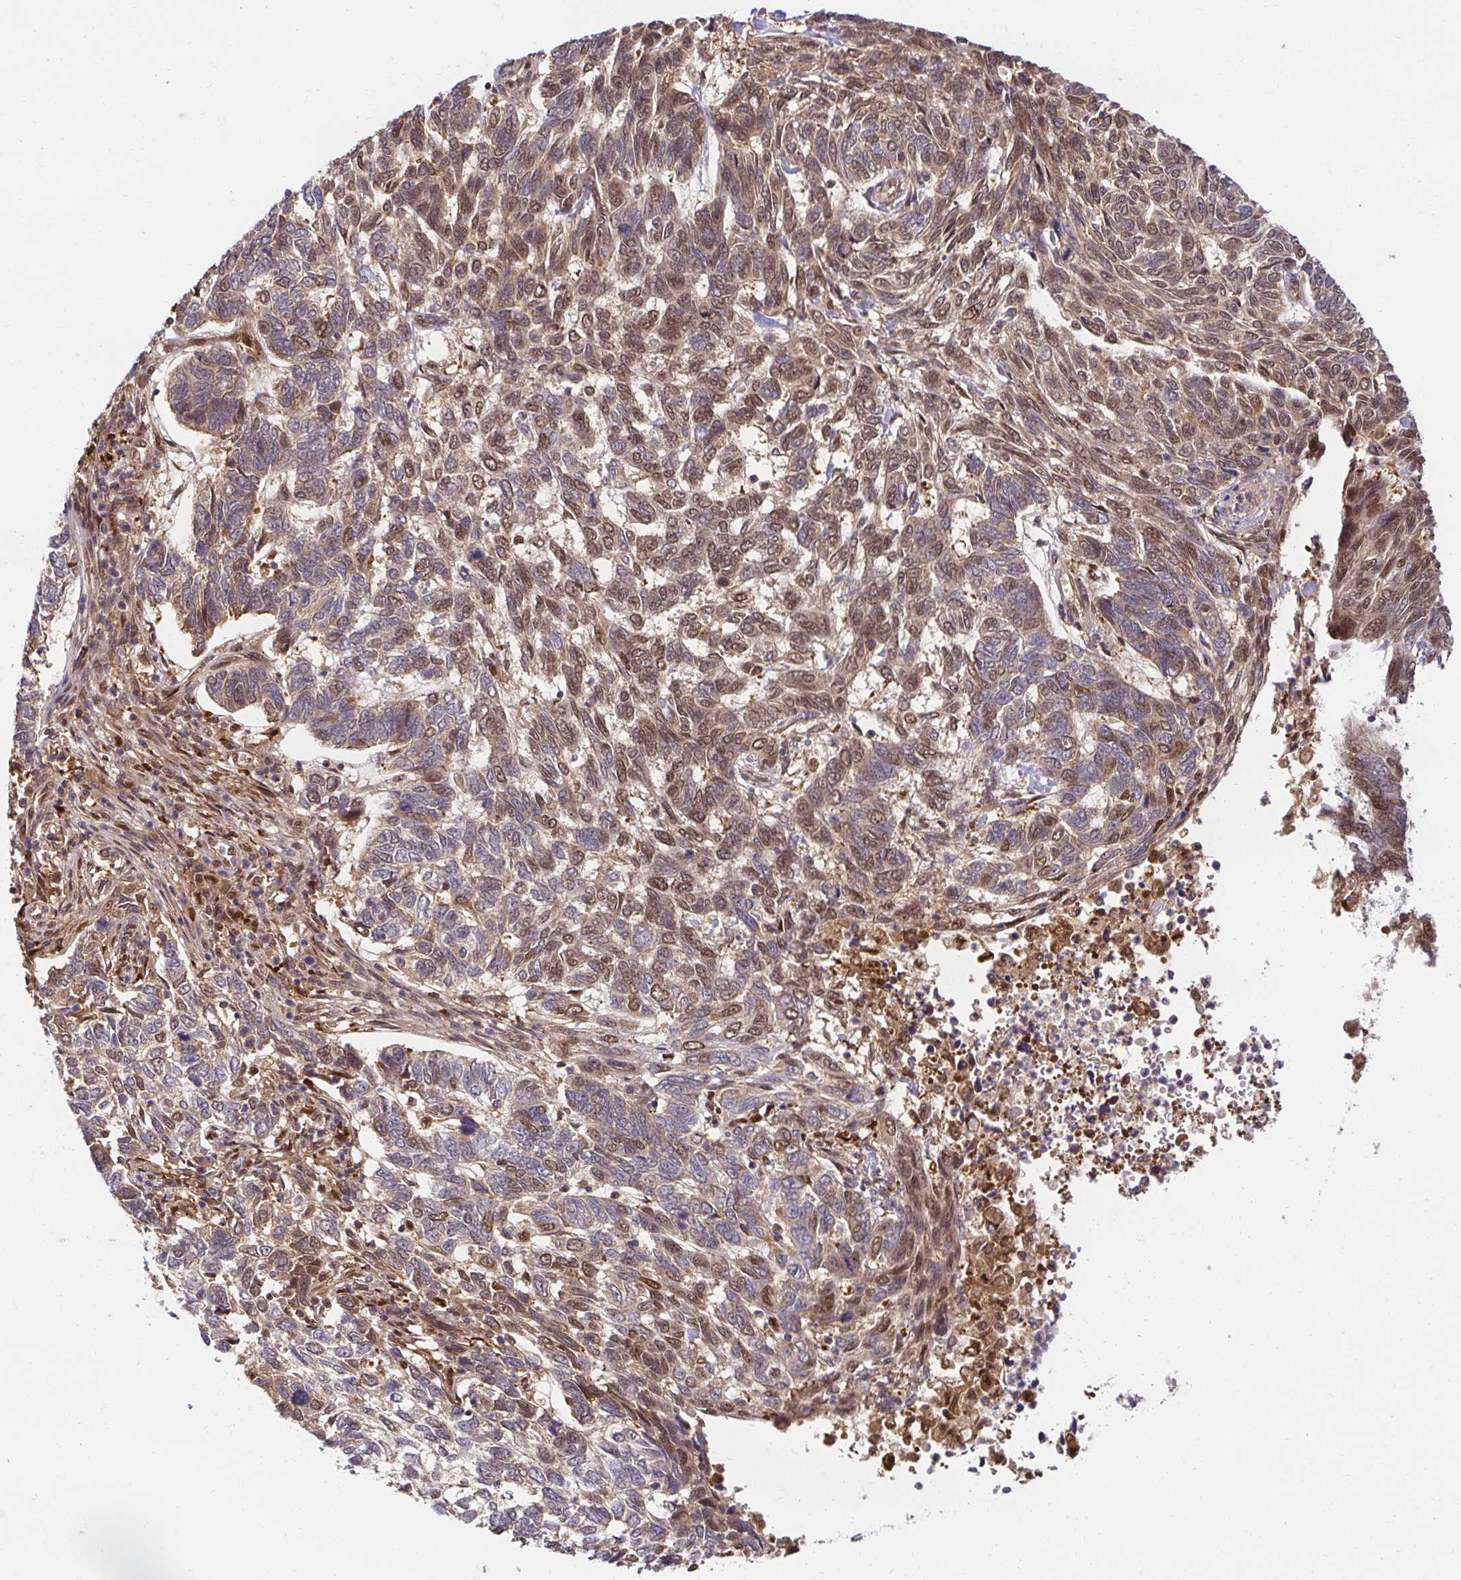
{"staining": {"intensity": "moderate", "quantity": "25%-75%", "location": "cytoplasmic/membranous,nuclear"}, "tissue": "skin cancer", "cell_type": "Tumor cells", "image_type": "cancer", "snomed": [{"axis": "morphology", "description": "Basal cell carcinoma"}, {"axis": "topography", "description": "Skin"}], "caption": "Immunohistochemical staining of skin basal cell carcinoma reveals medium levels of moderate cytoplasmic/membranous and nuclear expression in about 25%-75% of tumor cells.", "gene": "PSMA4", "patient": {"sex": "female", "age": 65}}